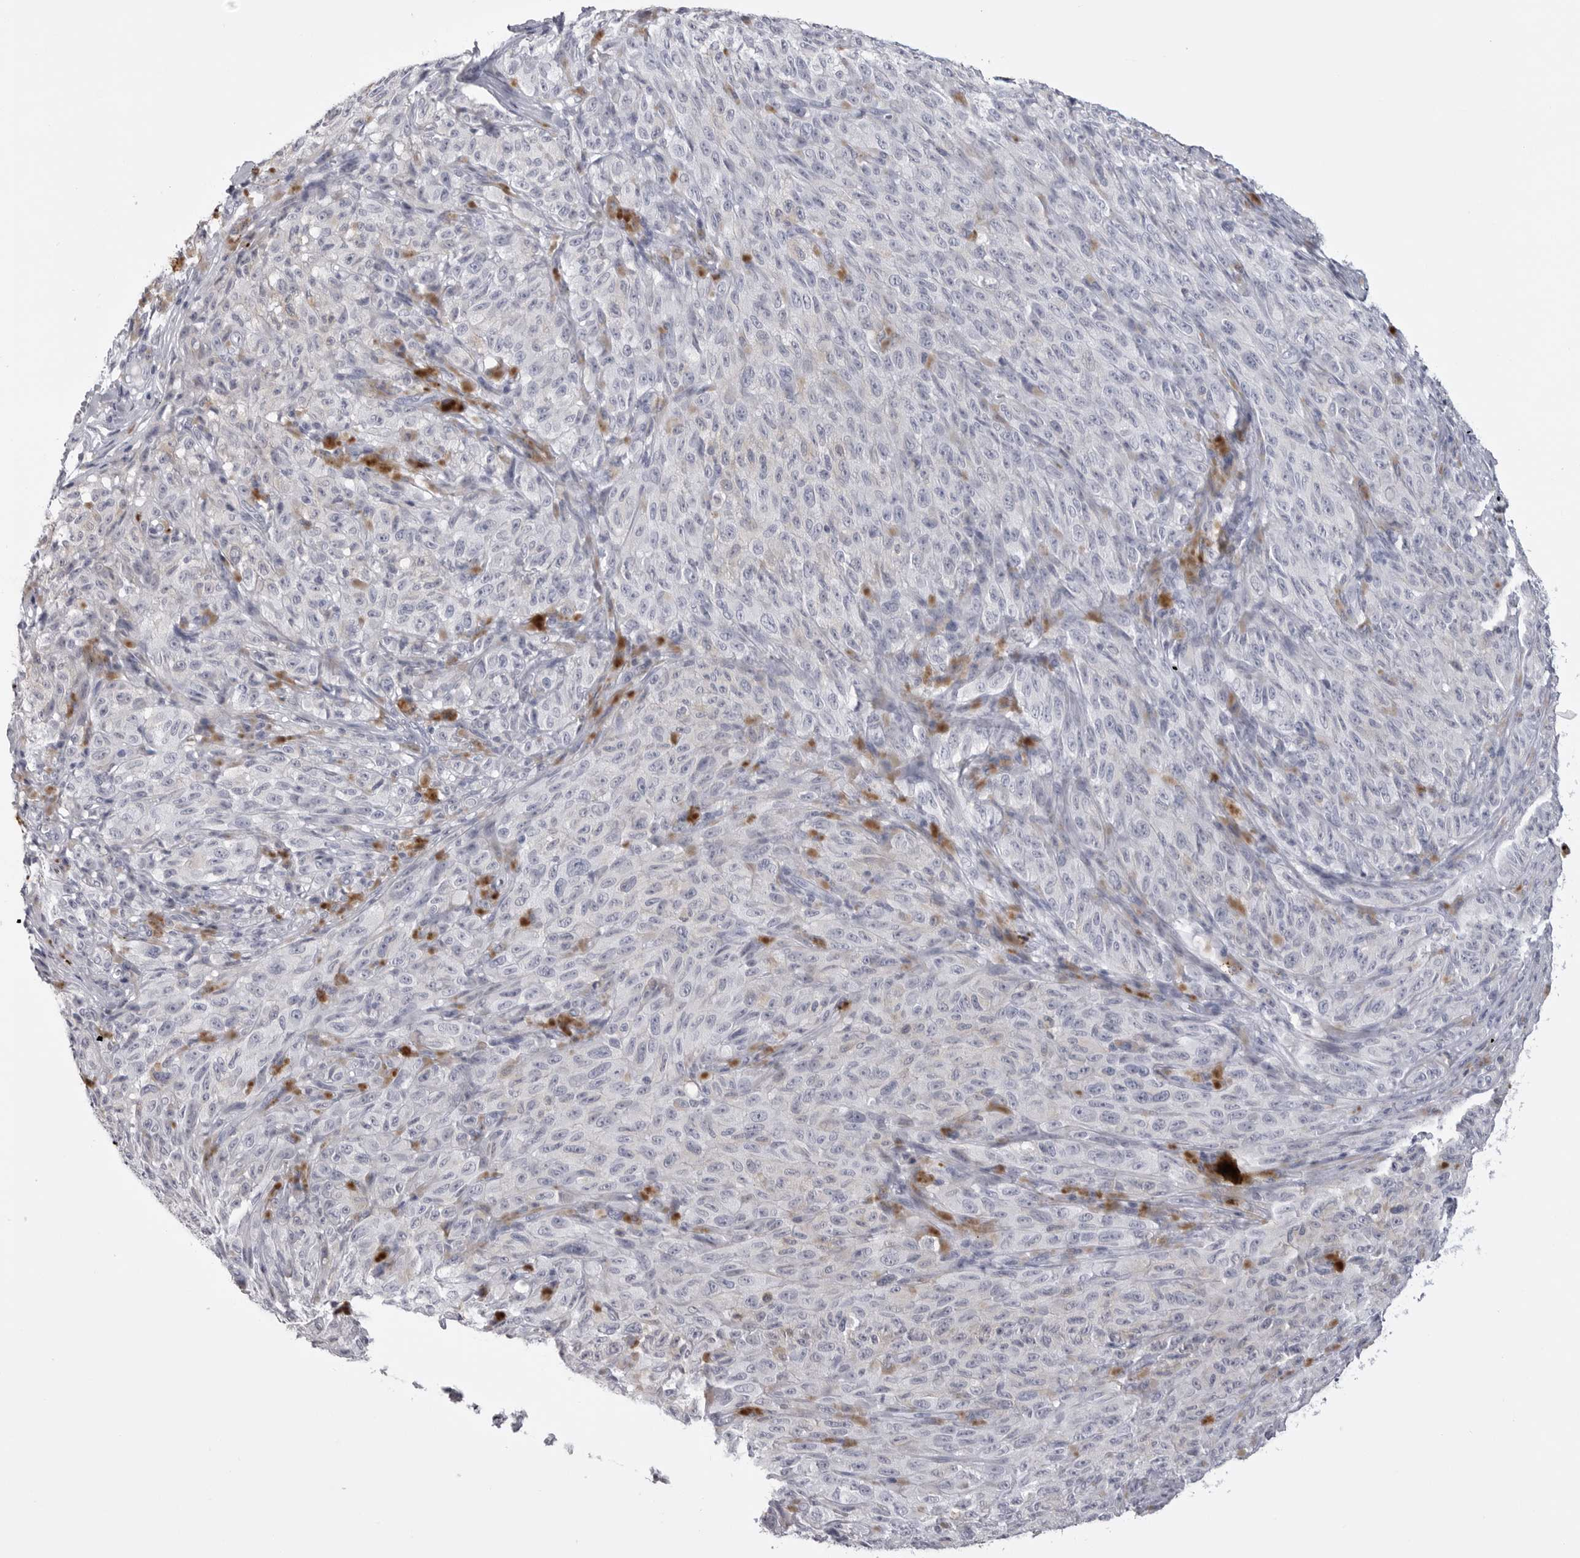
{"staining": {"intensity": "negative", "quantity": "none", "location": "none"}, "tissue": "melanoma", "cell_type": "Tumor cells", "image_type": "cancer", "snomed": [{"axis": "morphology", "description": "Malignant melanoma, NOS"}, {"axis": "topography", "description": "Skin"}], "caption": "Immunohistochemistry (IHC) micrograph of human melanoma stained for a protein (brown), which exhibits no staining in tumor cells.", "gene": "COL26A1", "patient": {"sex": "female", "age": 82}}